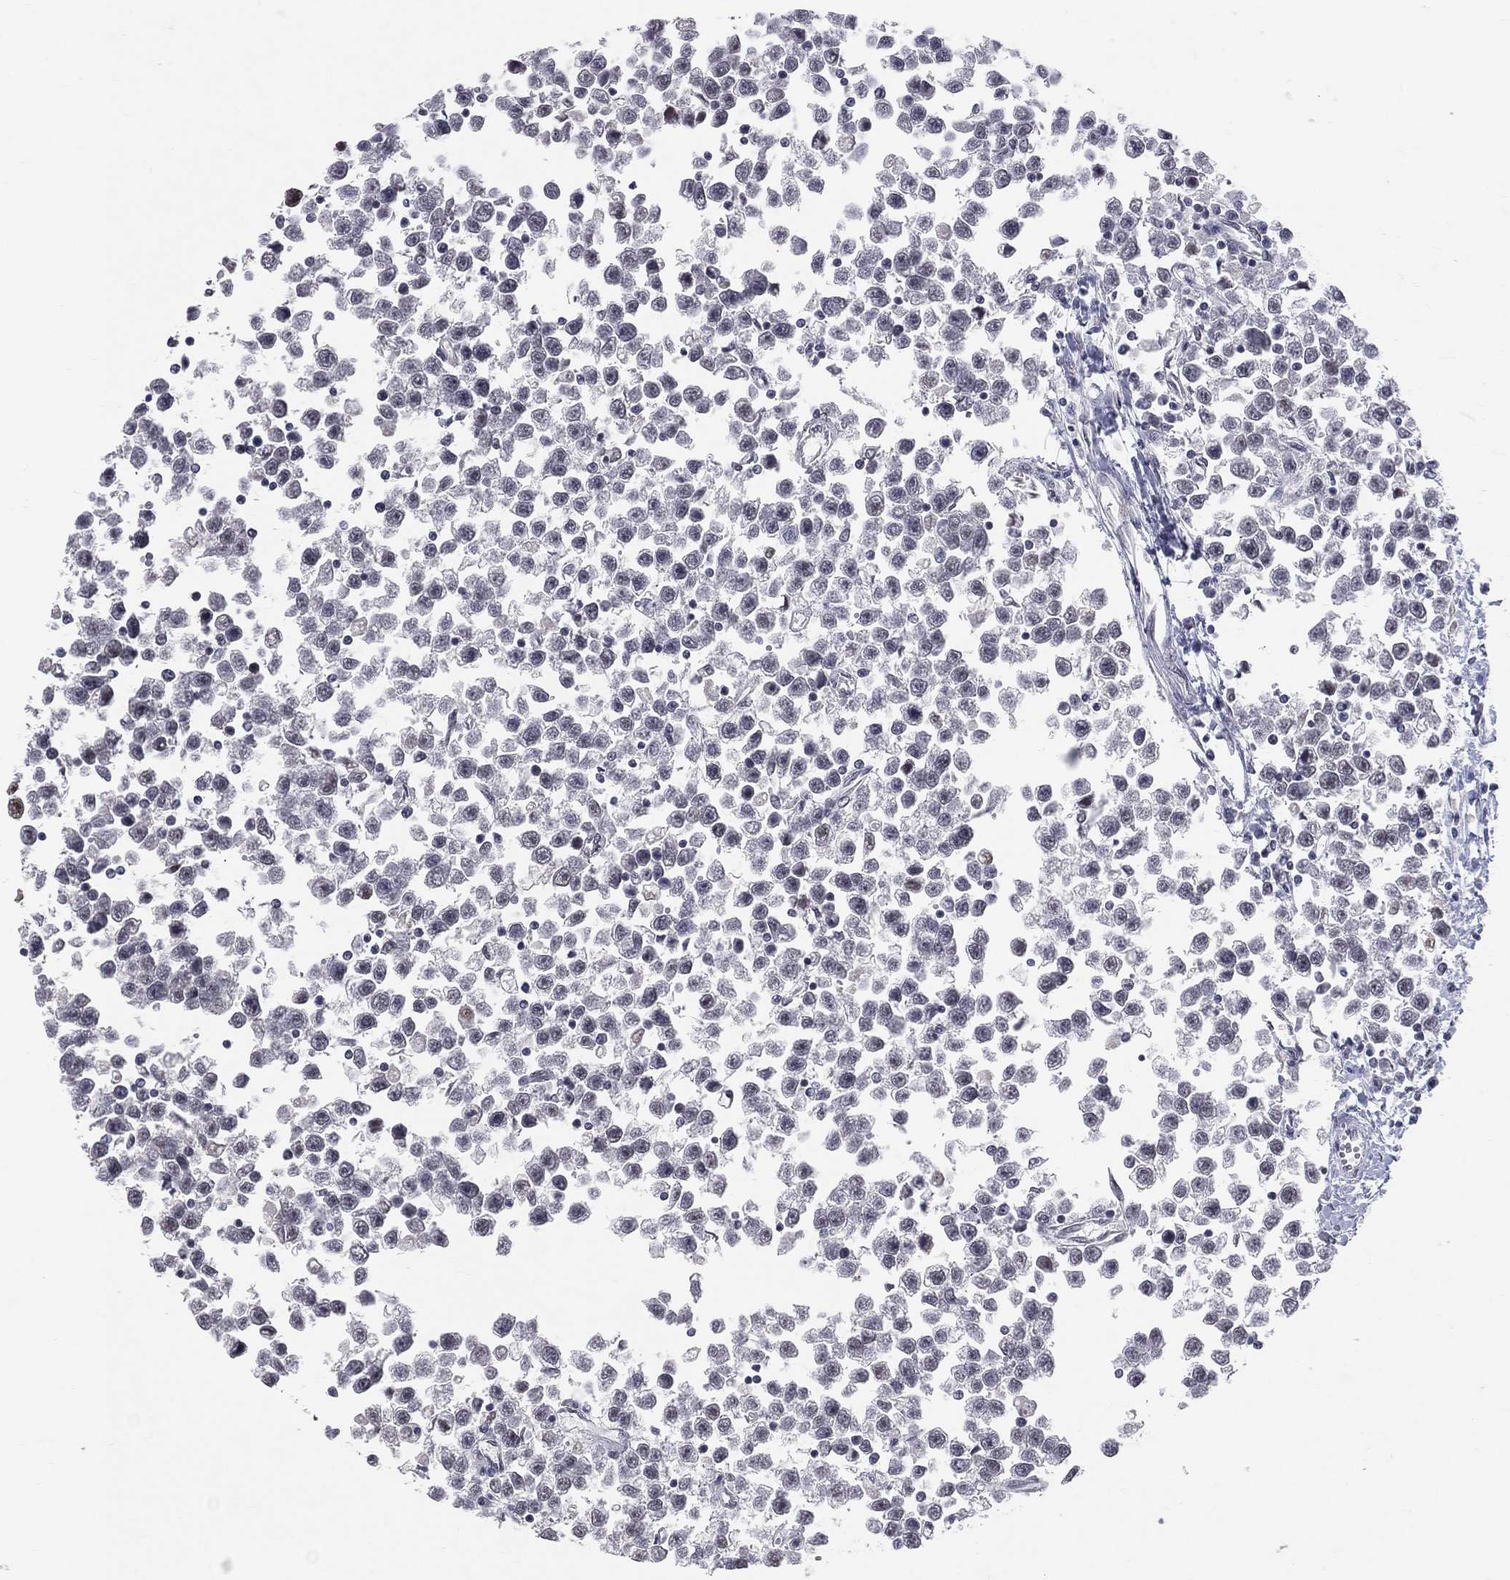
{"staining": {"intensity": "negative", "quantity": "none", "location": "none"}, "tissue": "testis cancer", "cell_type": "Tumor cells", "image_type": "cancer", "snomed": [{"axis": "morphology", "description": "Seminoma, NOS"}, {"axis": "topography", "description": "Testis"}], "caption": "Human testis cancer (seminoma) stained for a protein using IHC reveals no staining in tumor cells.", "gene": "CDK7", "patient": {"sex": "male", "age": 34}}